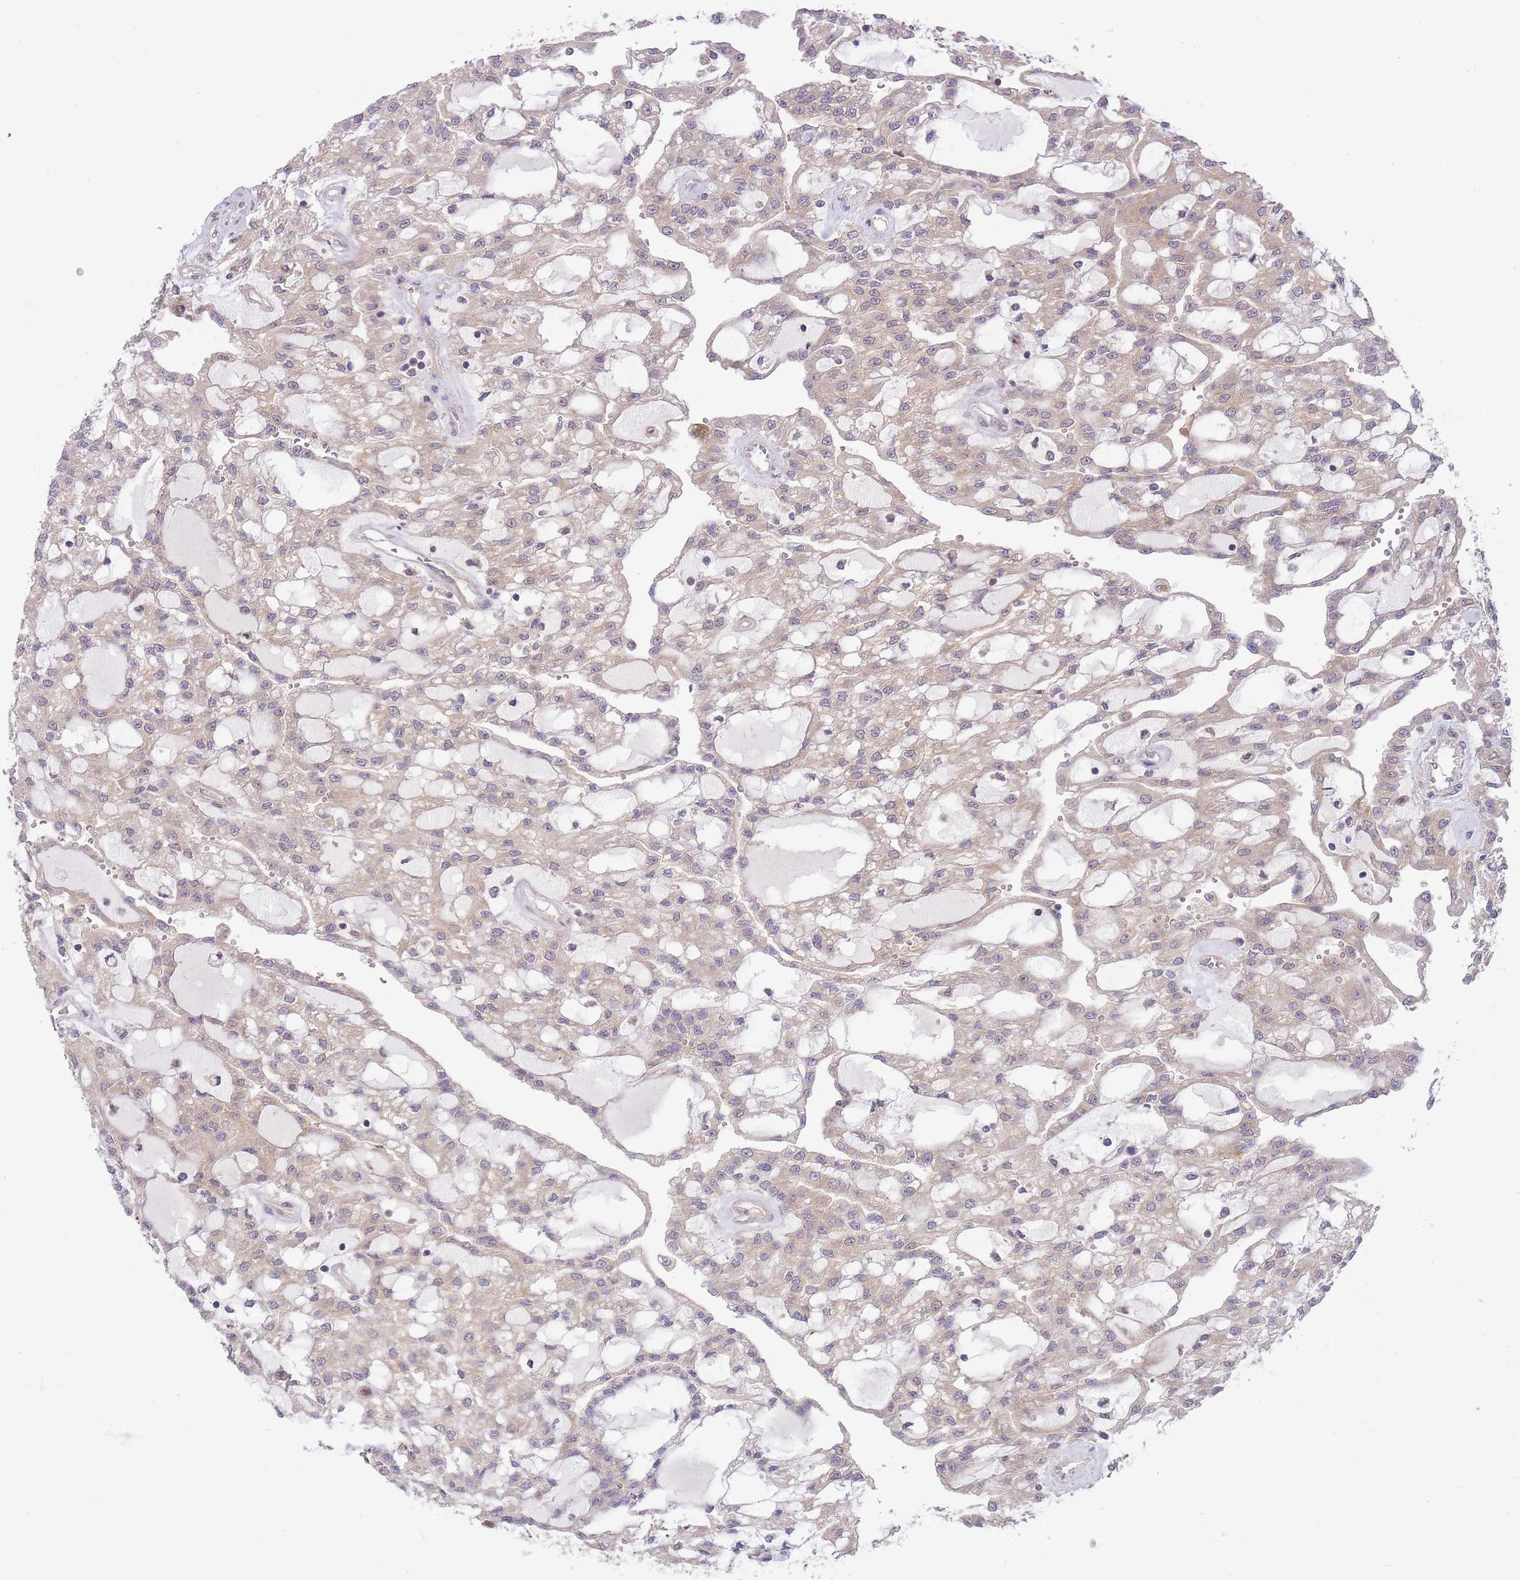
{"staining": {"intensity": "weak", "quantity": ">75%", "location": "cytoplasmic/membranous"}, "tissue": "renal cancer", "cell_type": "Tumor cells", "image_type": "cancer", "snomed": [{"axis": "morphology", "description": "Adenocarcinoma, NOS"}, {"axis": "topography", "description": "Kidney"}], "caption": "IHC photomicrograph of neoplastic tissue: human renal cancer (adenocarcinoma) stained using immunohistochemistry (IHC) displays low levels of weak protein expression localized specifically in the cytoplasmic/membranous of tumor cells, appearing as a cytoplasmic/membranous brown color.", "gene": "PFDN6", "patient": {"sex": "male", "age": 63}}